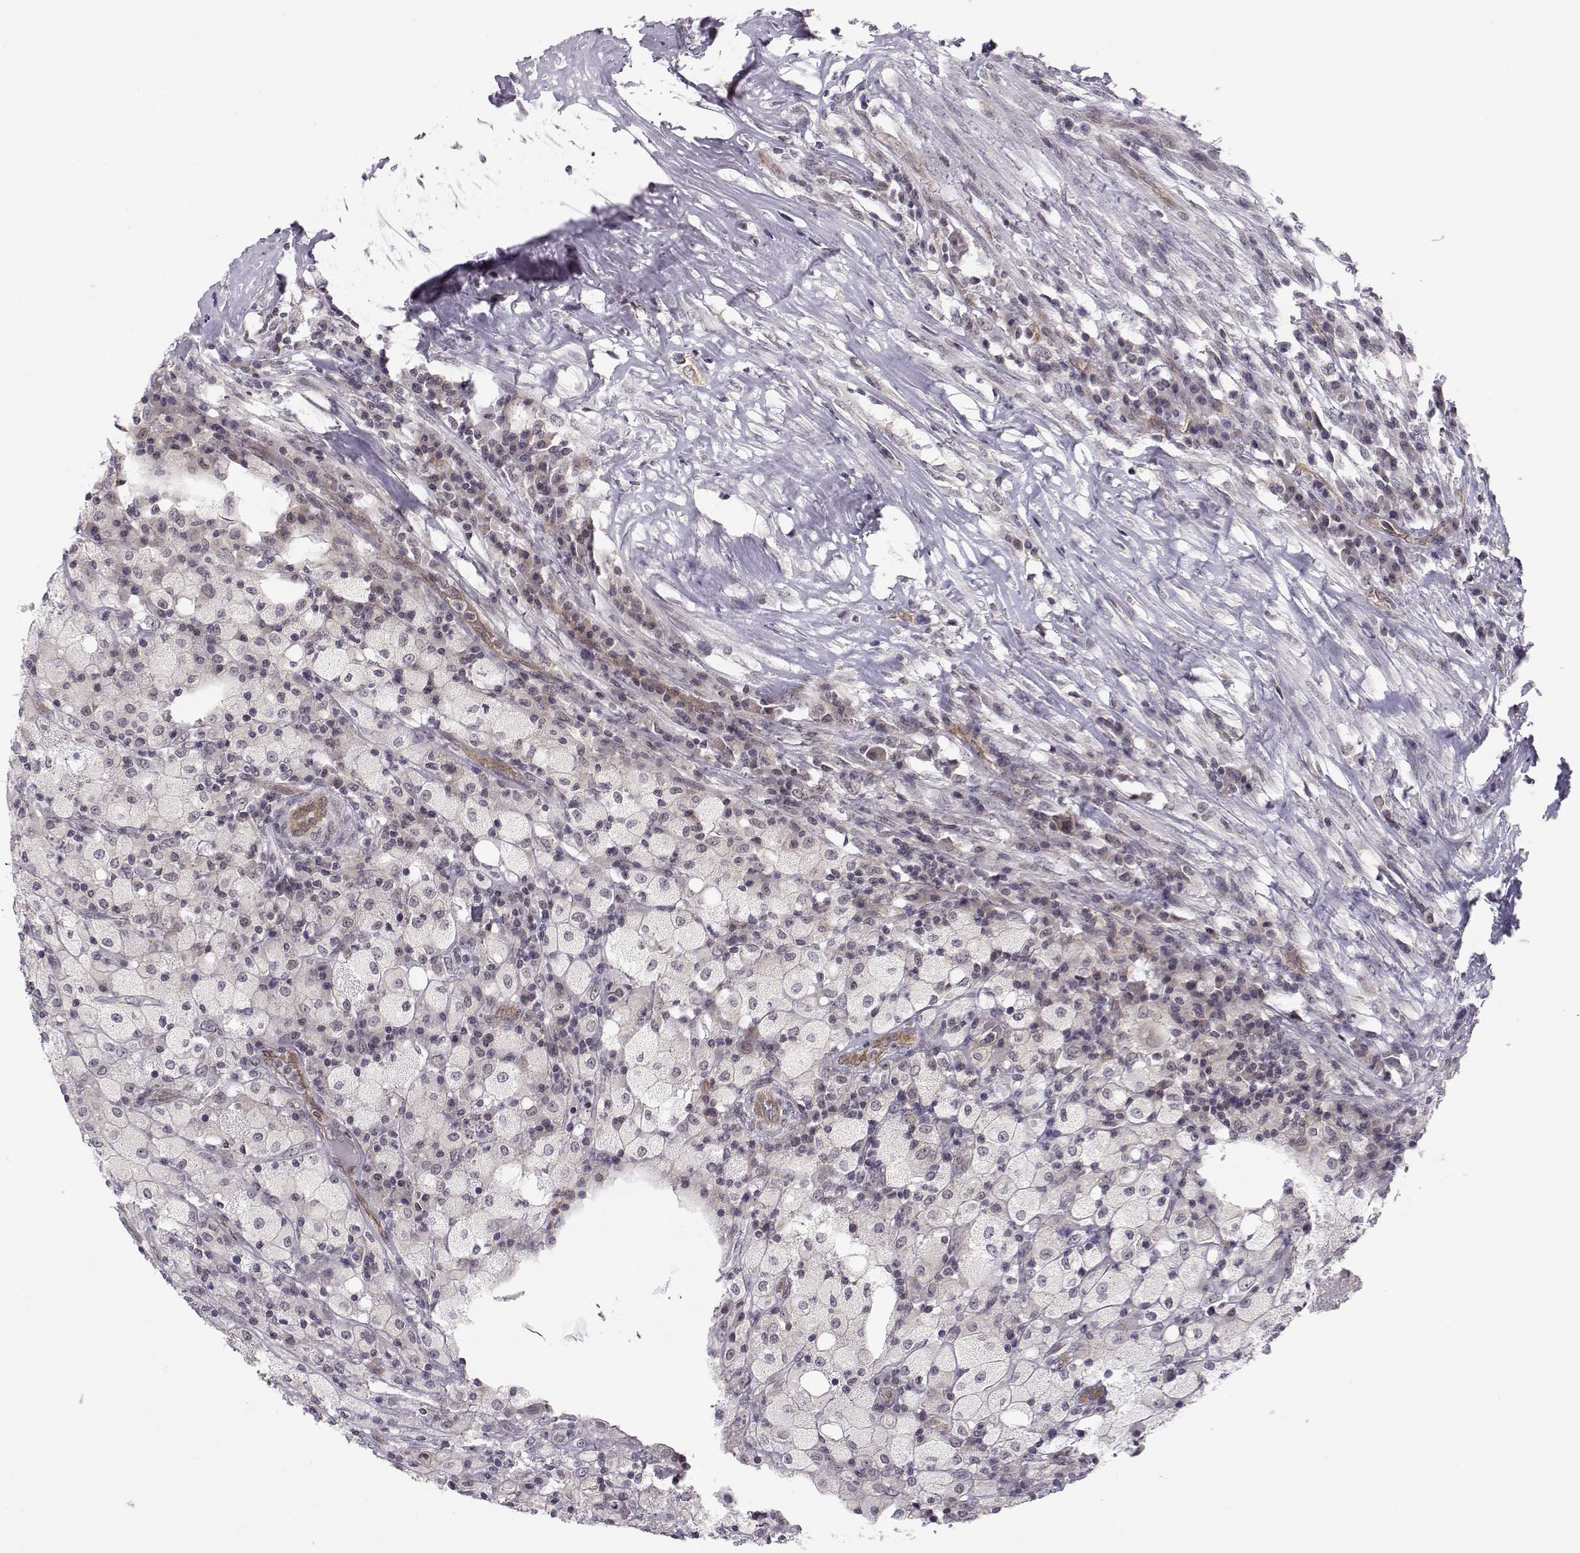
{"staining": {"intensity": "negative", "quantity": "none", "location": "none"}, "tissue": "testis cancer", "cell_type": "Tumor cells", "image_type": "cancer", "snomed": [{"axis": "morphology", "description": "Necrosis, NOS"}, {"axis": "morphology", "description": "Carcinoma, Embryonal, NOS"}, {"axis": "topography", "description": "Testis"}], "caption": "The micrograph reveals no significant staining in tumor cells of embryonal carcinoma (testis).", "gene": "KIF13B", "patient": {"sex": "male", "age": 19}}